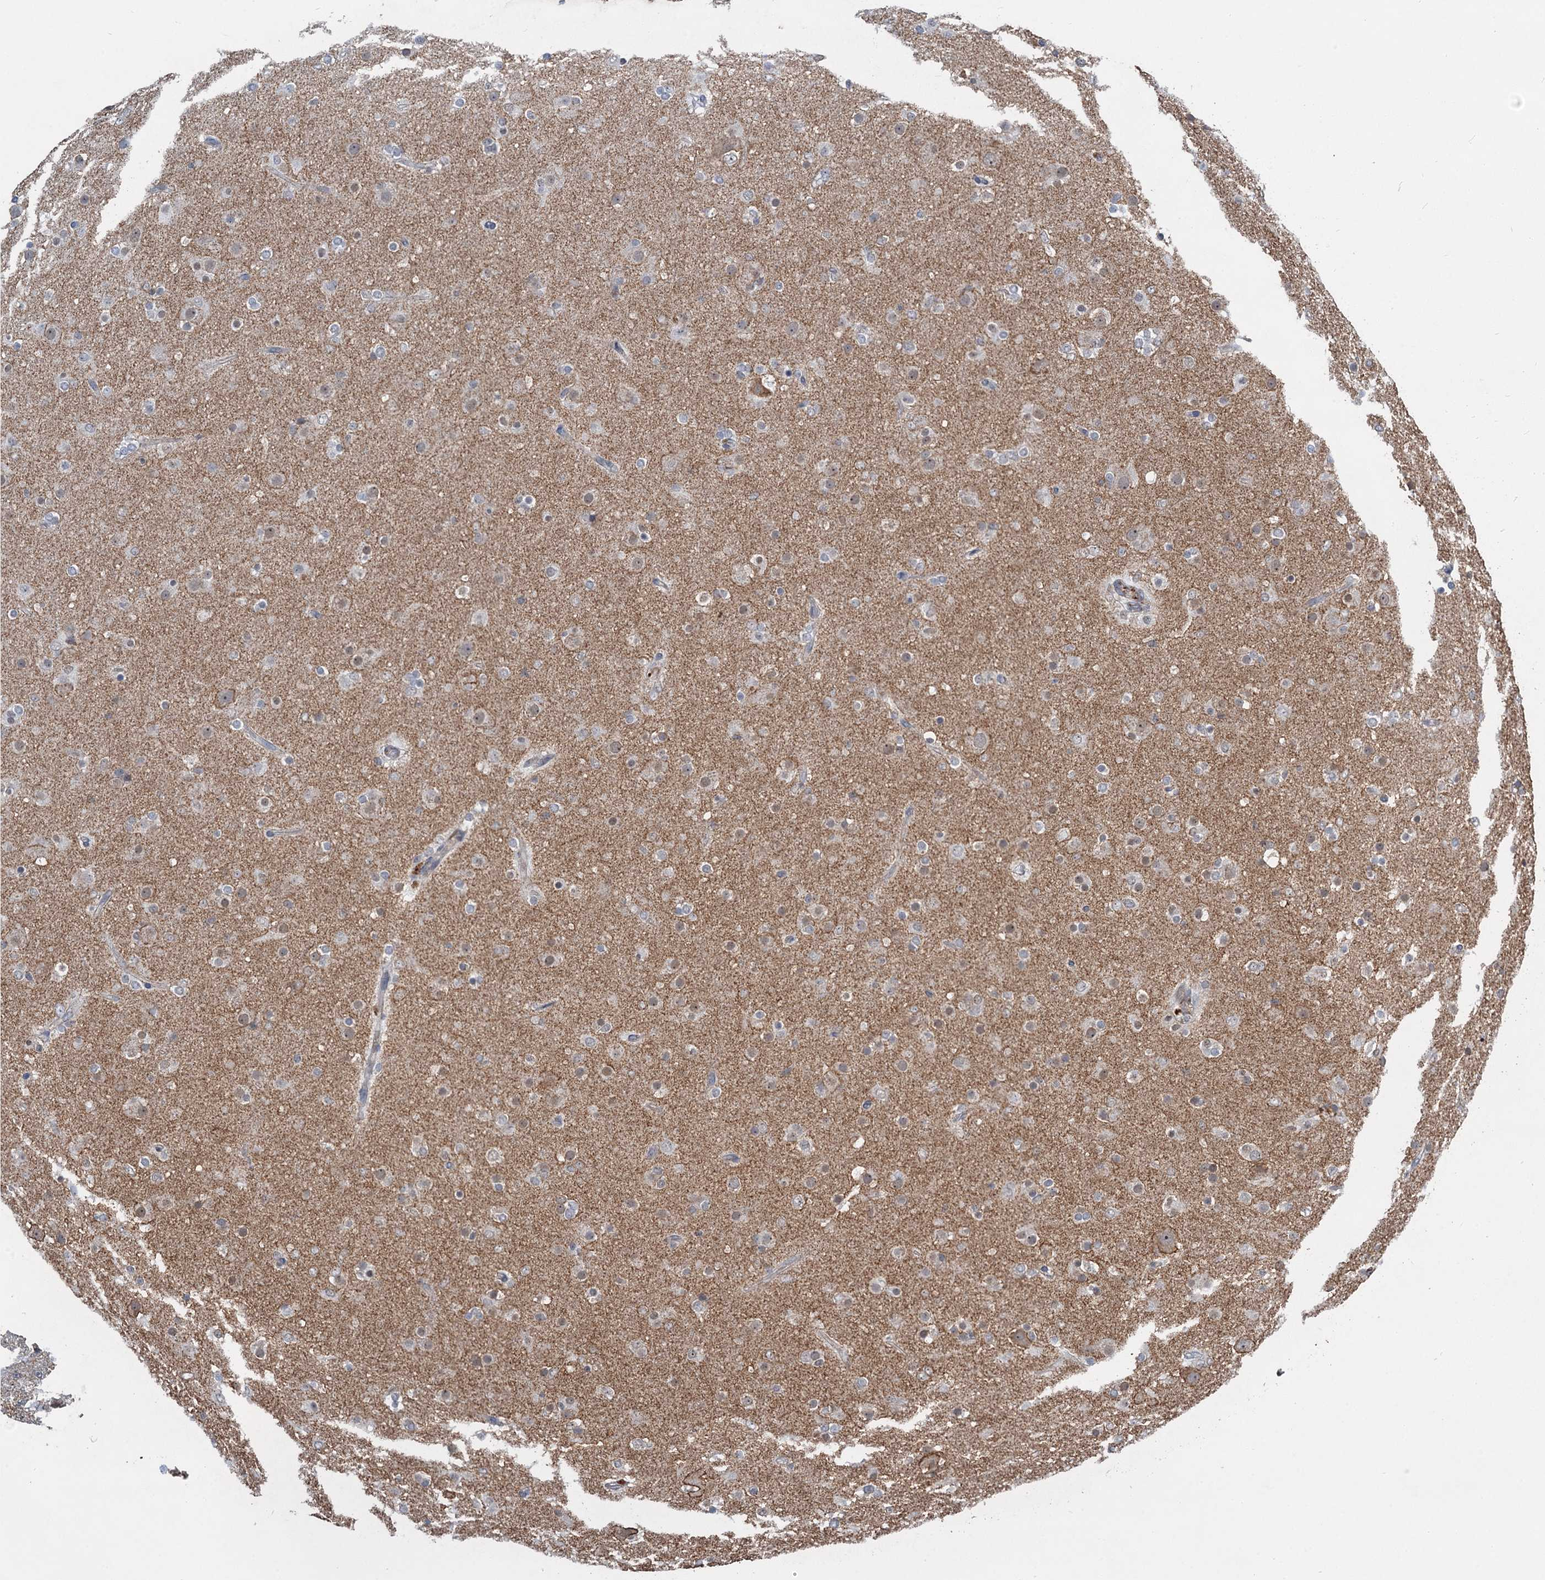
{"staining": {"intensity": "negative", "quantity": "none", "location": "none"}, "tissue": "glioma", "cell_type": "Tumor cells", "image_type": "cancer", "snomed": [{"axis": "morphology", "description": "Glioma, malignant, Low grade"}, {"axis": "topography", "description": "Brain"}], "caption": "High magnification brightfield microscopy of malignant glioma (low-grade) stained with DAB (brown) and counterstained with hematoxylin (blue): tumor cells show no significant staining. (Immunohistochemistry (ihc), brightfield microscopy, high magnification).", "gene": "TMA16", "patient": {"sex": "male", "age": 65}}